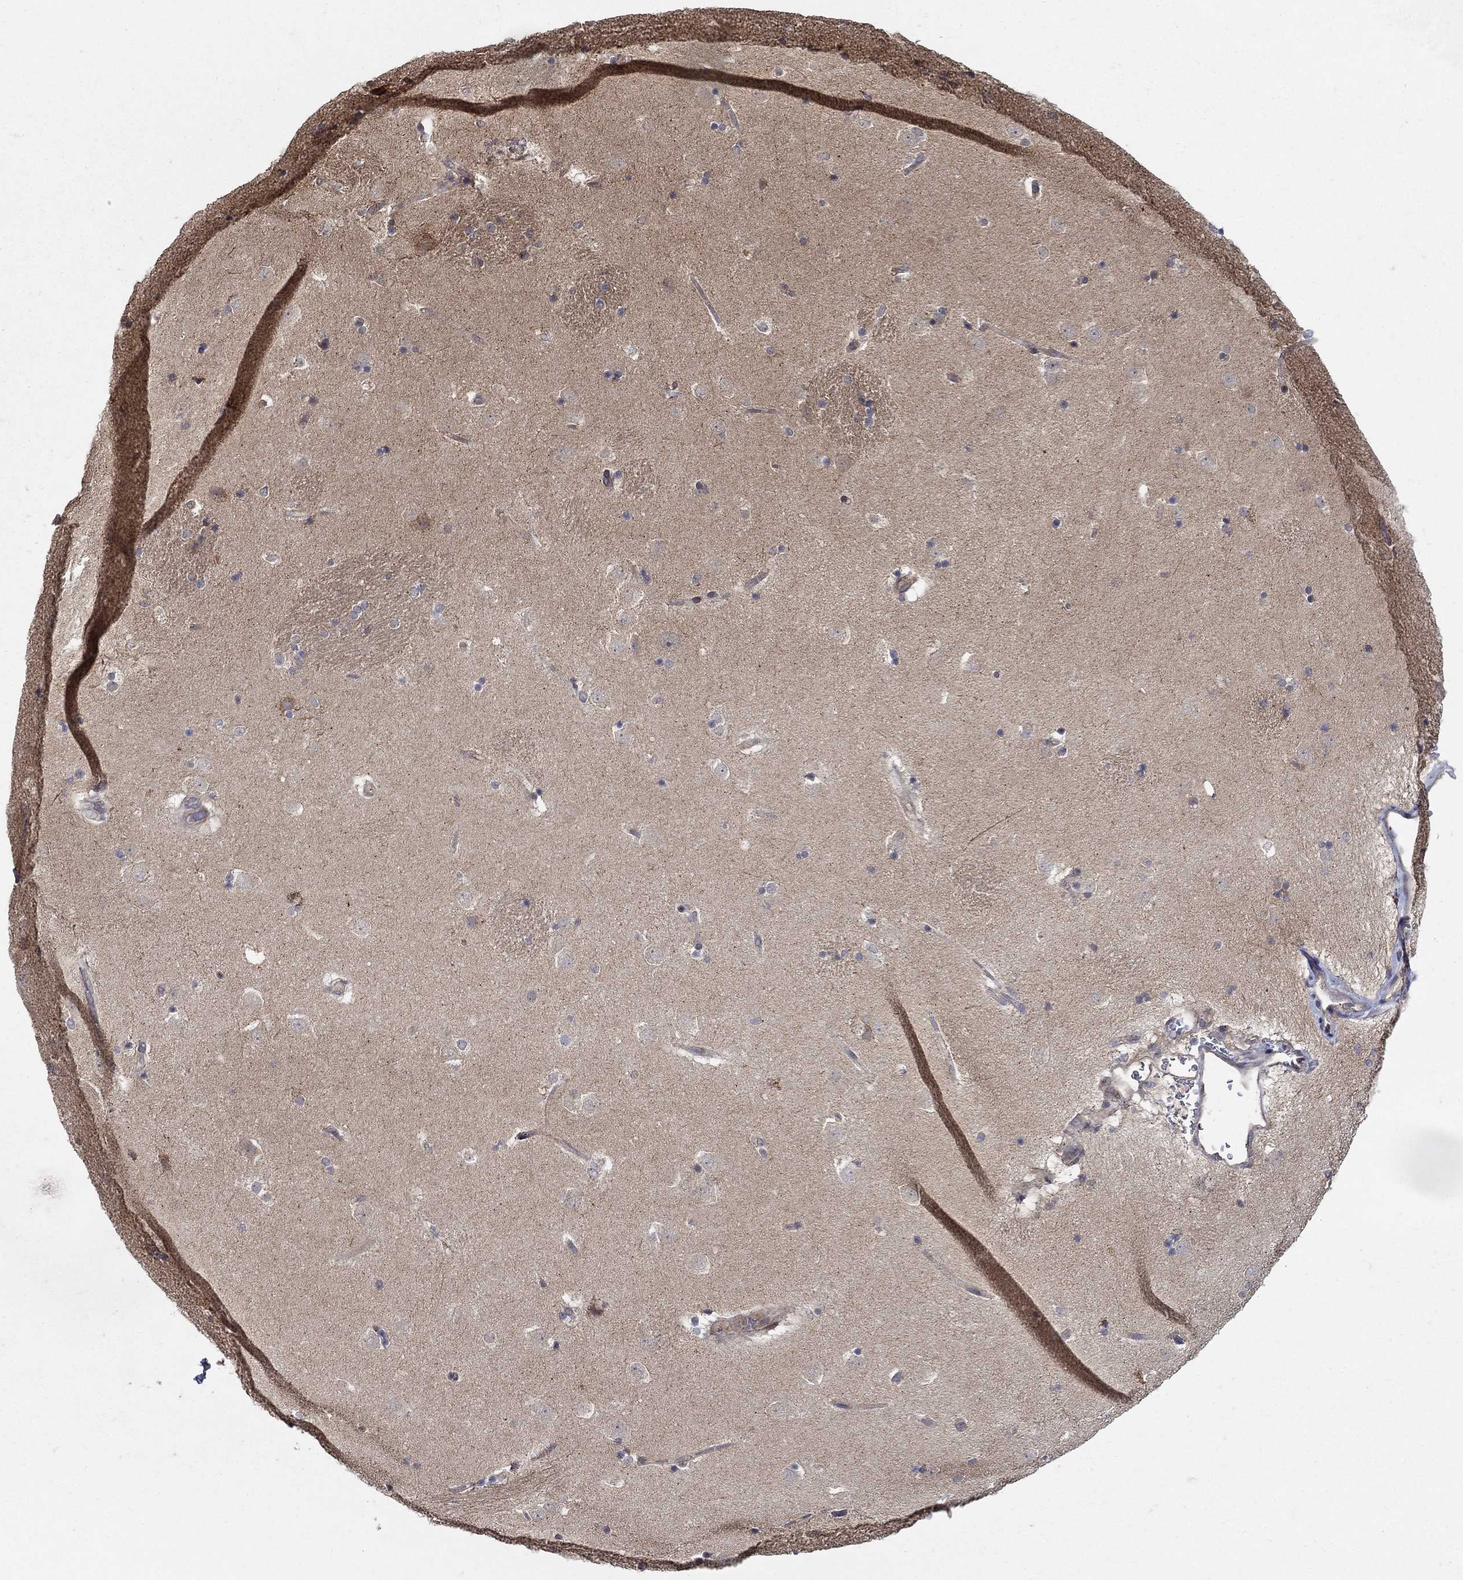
{"staining": {"intensity": "negative", "quantity": "none", "location": "none"}, "tissue": "caudate", "cell_type": "Glial cells", "image_type": "normal", "snomed": [{"axis": "morphology", "description": "Normal tissue, NOS"}, {"axis": "topography", "description": "Lateral ventricle wall"}], "caption": "Immunohistochemical staining of benign caudate demonstrates no significant expression in glial cells. Nuclei are stained in blue.", "gene": "ZNF594", "patient": {"sex": "male", "age": 51}}